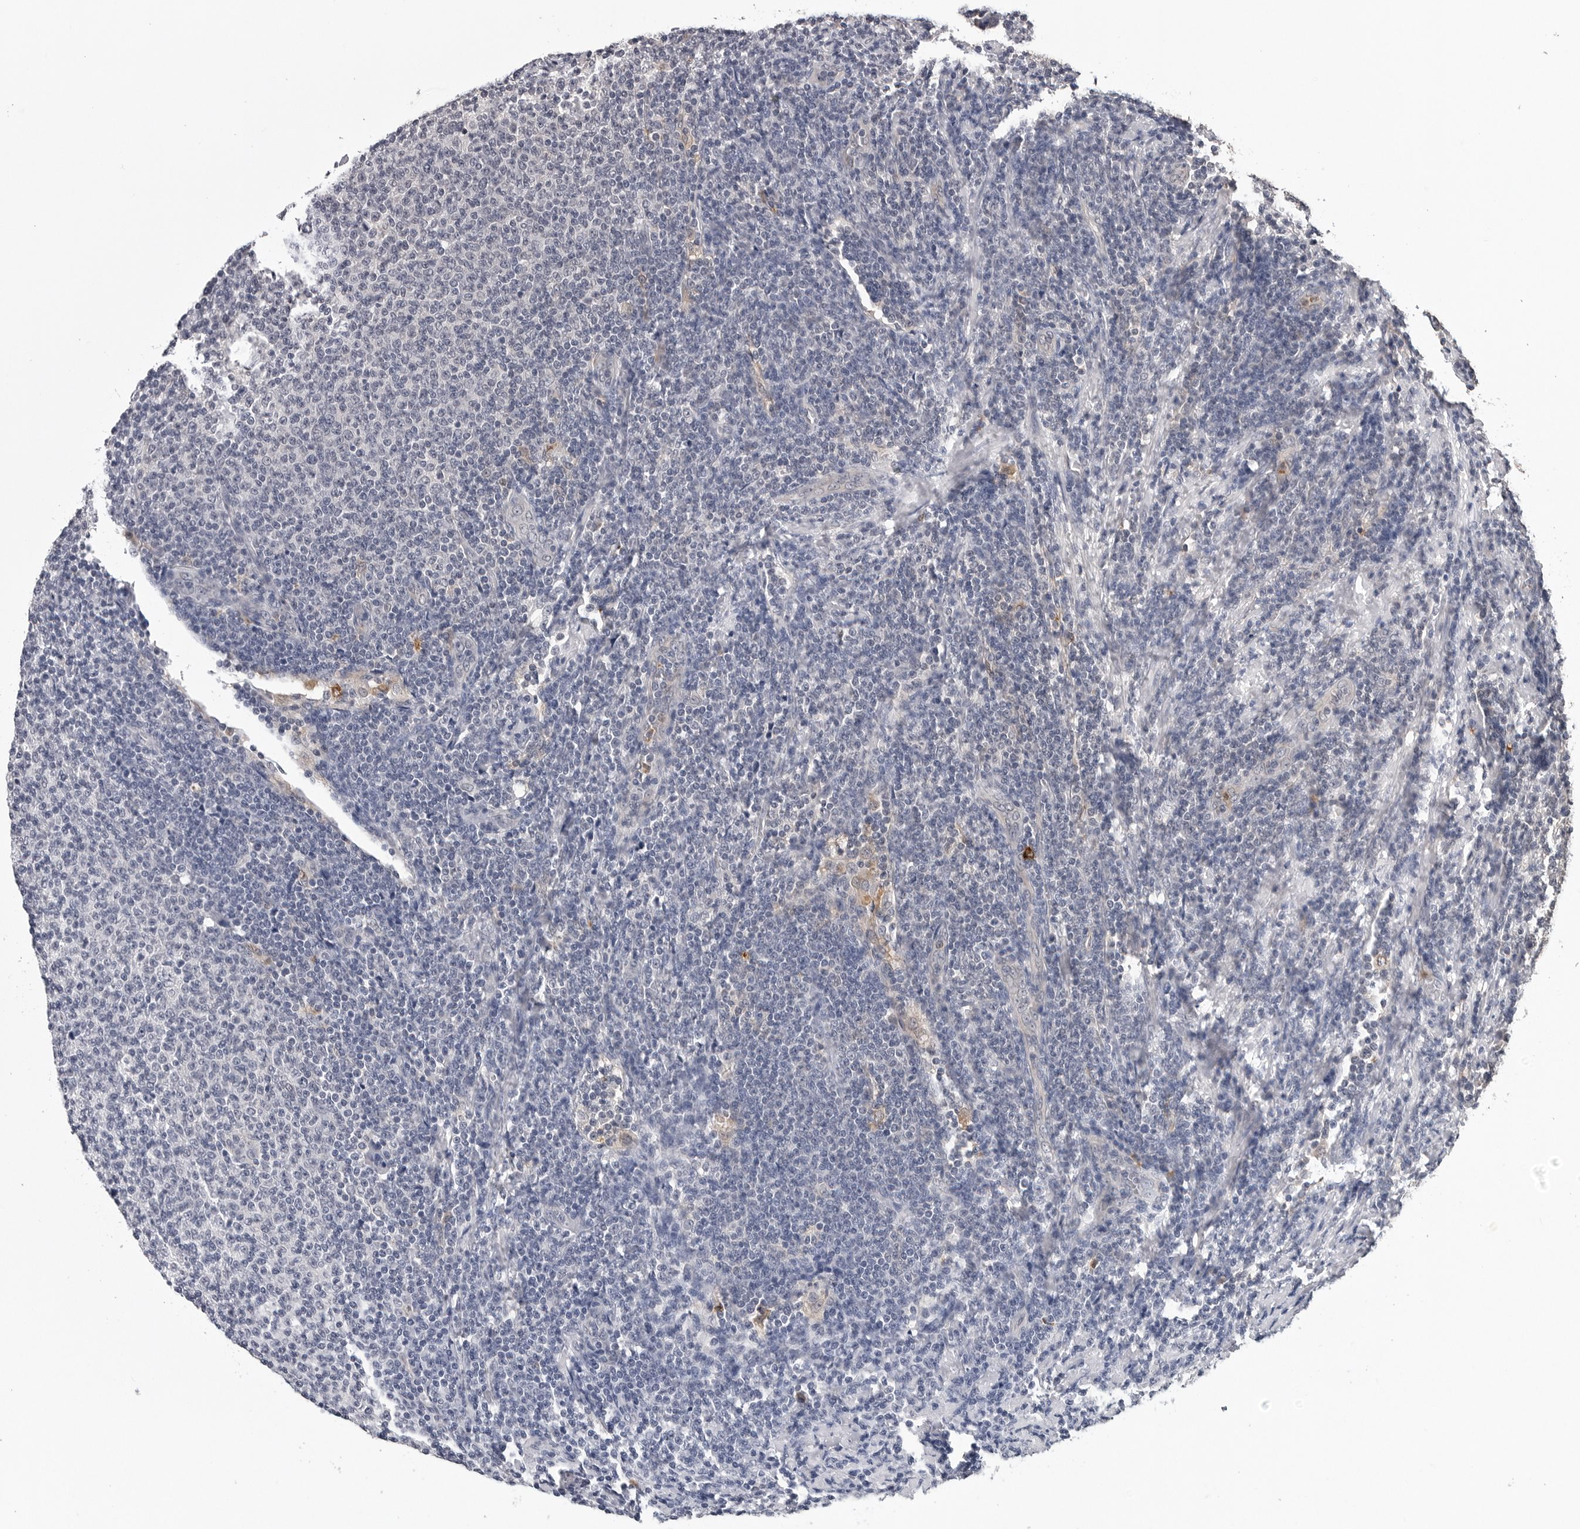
{"staining": {"intensity": "negative", "quantity": "none", "location": "none"}, "tissue": "lymphoma", "cell_type": "Tumor cells", "image_type": "cancer", "snomed": [{"axis": "morphology", "description": "Malignant lymphoma, non-Hodgkin's type, Low grade"}, {"axis": "topography", "description": "Lymph node"}], "caption": "This is a histopathology image of IHC staining of malignant lymphoma, non-Hodgkin's type (low-grade), which shows no staining in tumor cells.", "gene": "TRMT13", "patient": {"sex": "male", "age": 66}}